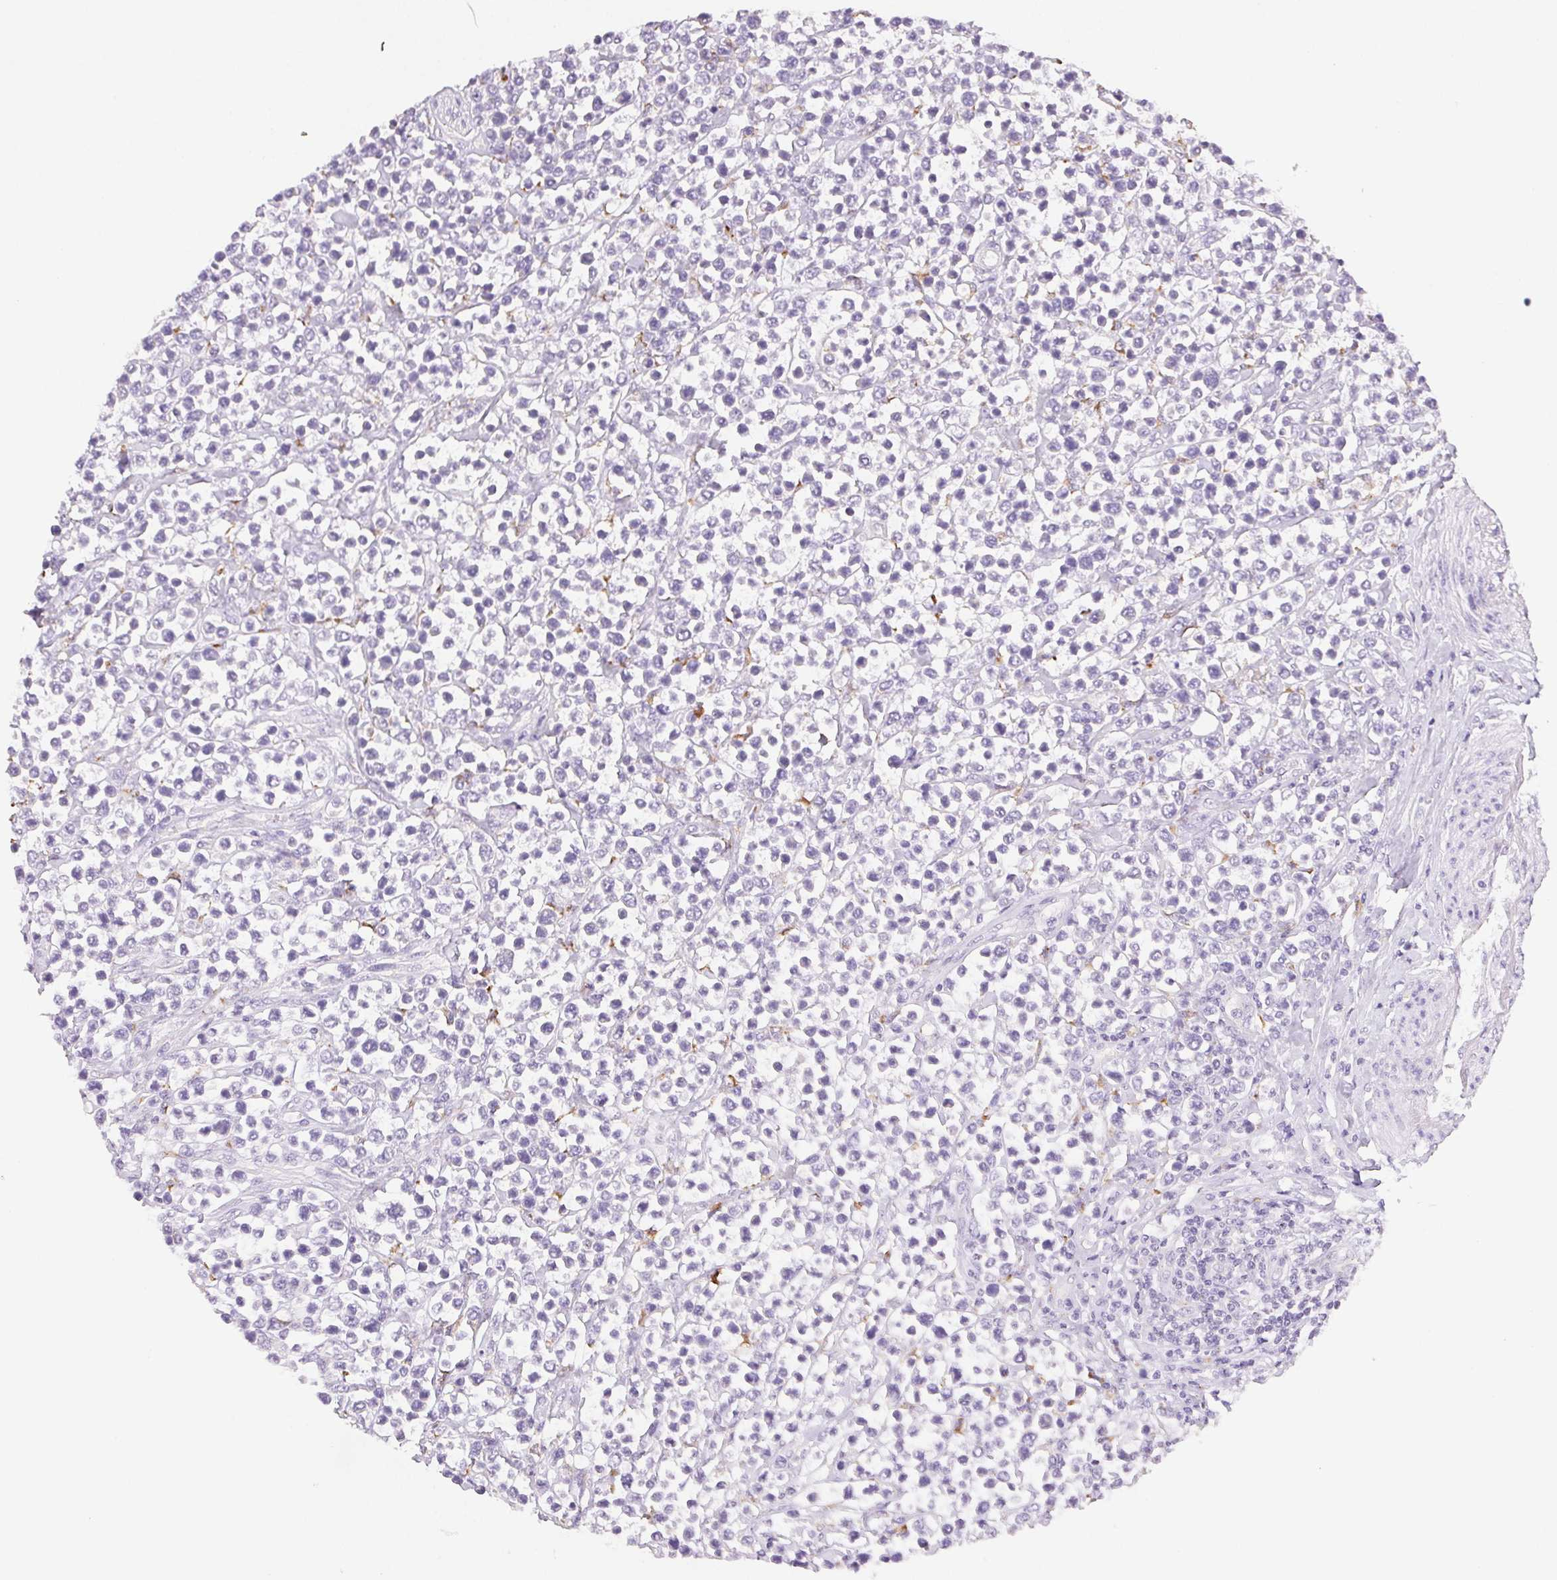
{"staining": {"intensity": "negative", "quantity": "none", "location": "none"}, "tissue": "lymphoma", "cell_type": "Tumor cells", "image_type": "cancer", "snomed": [{"axis": "morphology", "description": "Malignant lymphoma, non-Hodgkin's type, High grade"}, {"axis": "topography", "description": "Soft tissue"}], "caption": "There is no significant expression in tumor cells of lymphoma.", "gene": "LIPA", "patient": {"sex": "female", "age": 56}}